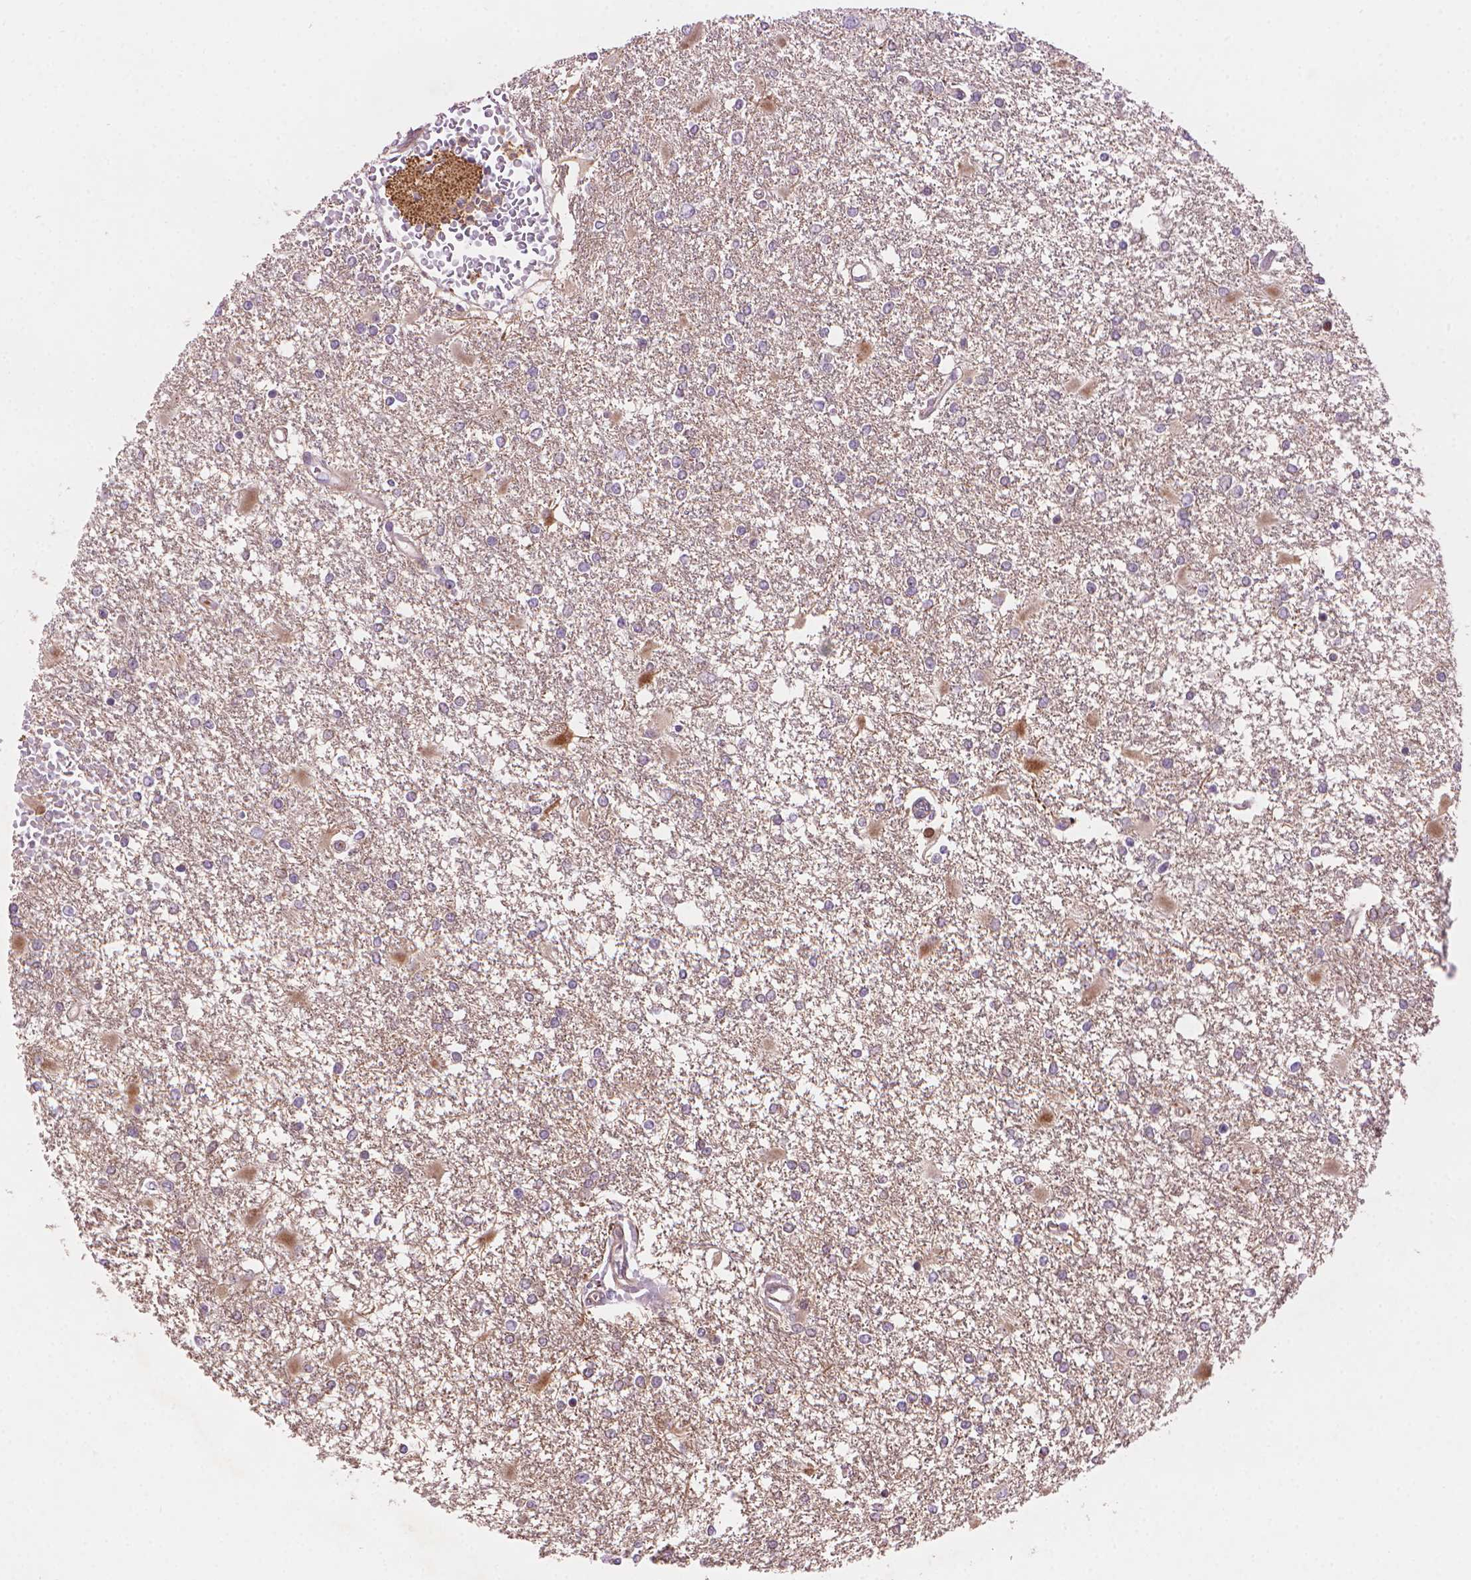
{"staining": {"intensity": "negative", "quantity": "none", "location": "none"}, "tissue": "glioma", "cell_type": "Tumor cells", "image_type": "cancer", "snomed": [{"axis": "morphology", "description": "Glioma, malignant, High grade"}, {"axis": "topography", "description": "Cerebral cortex"}], "caption": "Human malignant glioma (high-grade) stained for a protein using immunohistochemistry exhibits no positivity in tumor cells.", "gene": "AMMECR1", "patient": {"sex": "male", "age": 79}}